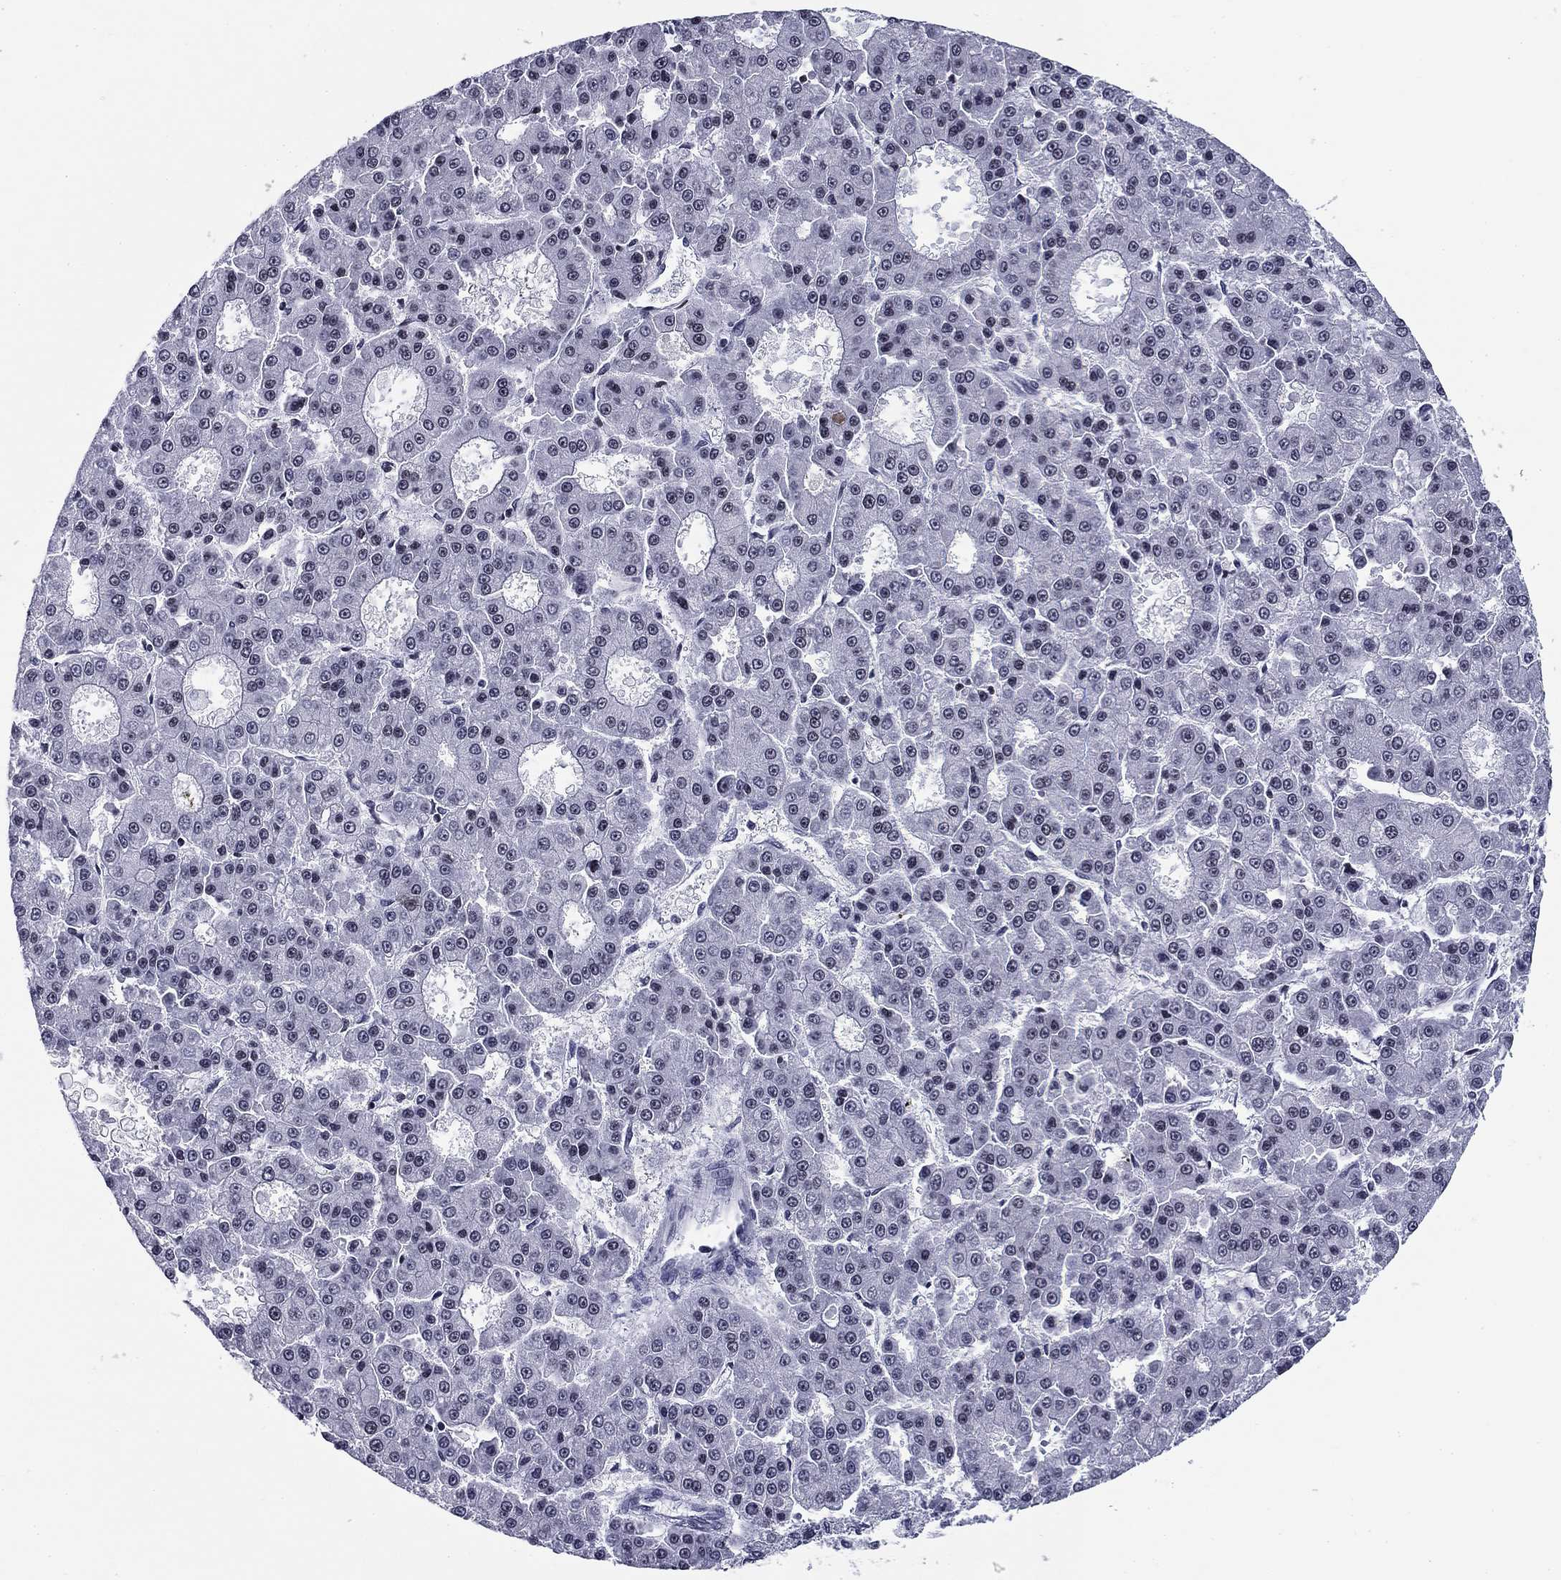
{"staining": {"intensity": "negative", "quantity": "none", "location": "none"}, "tissue": "liver cancer", "cell_type": "Tumor cells", "image_type": "cancer", "snomed": [{"axis": "morphology", "description": "Carcinoma, Hepatocellular, NOS"}, {"axis": "topography", "description": "Liver"}], "caption": "Liver cancer (hepatocellular carcinoma) stained for a protein using immunohistochemistry exhibits no staining tumor cells.", "gene": "CCDC144A", "patient": {"sex": "male", "age": 70}}